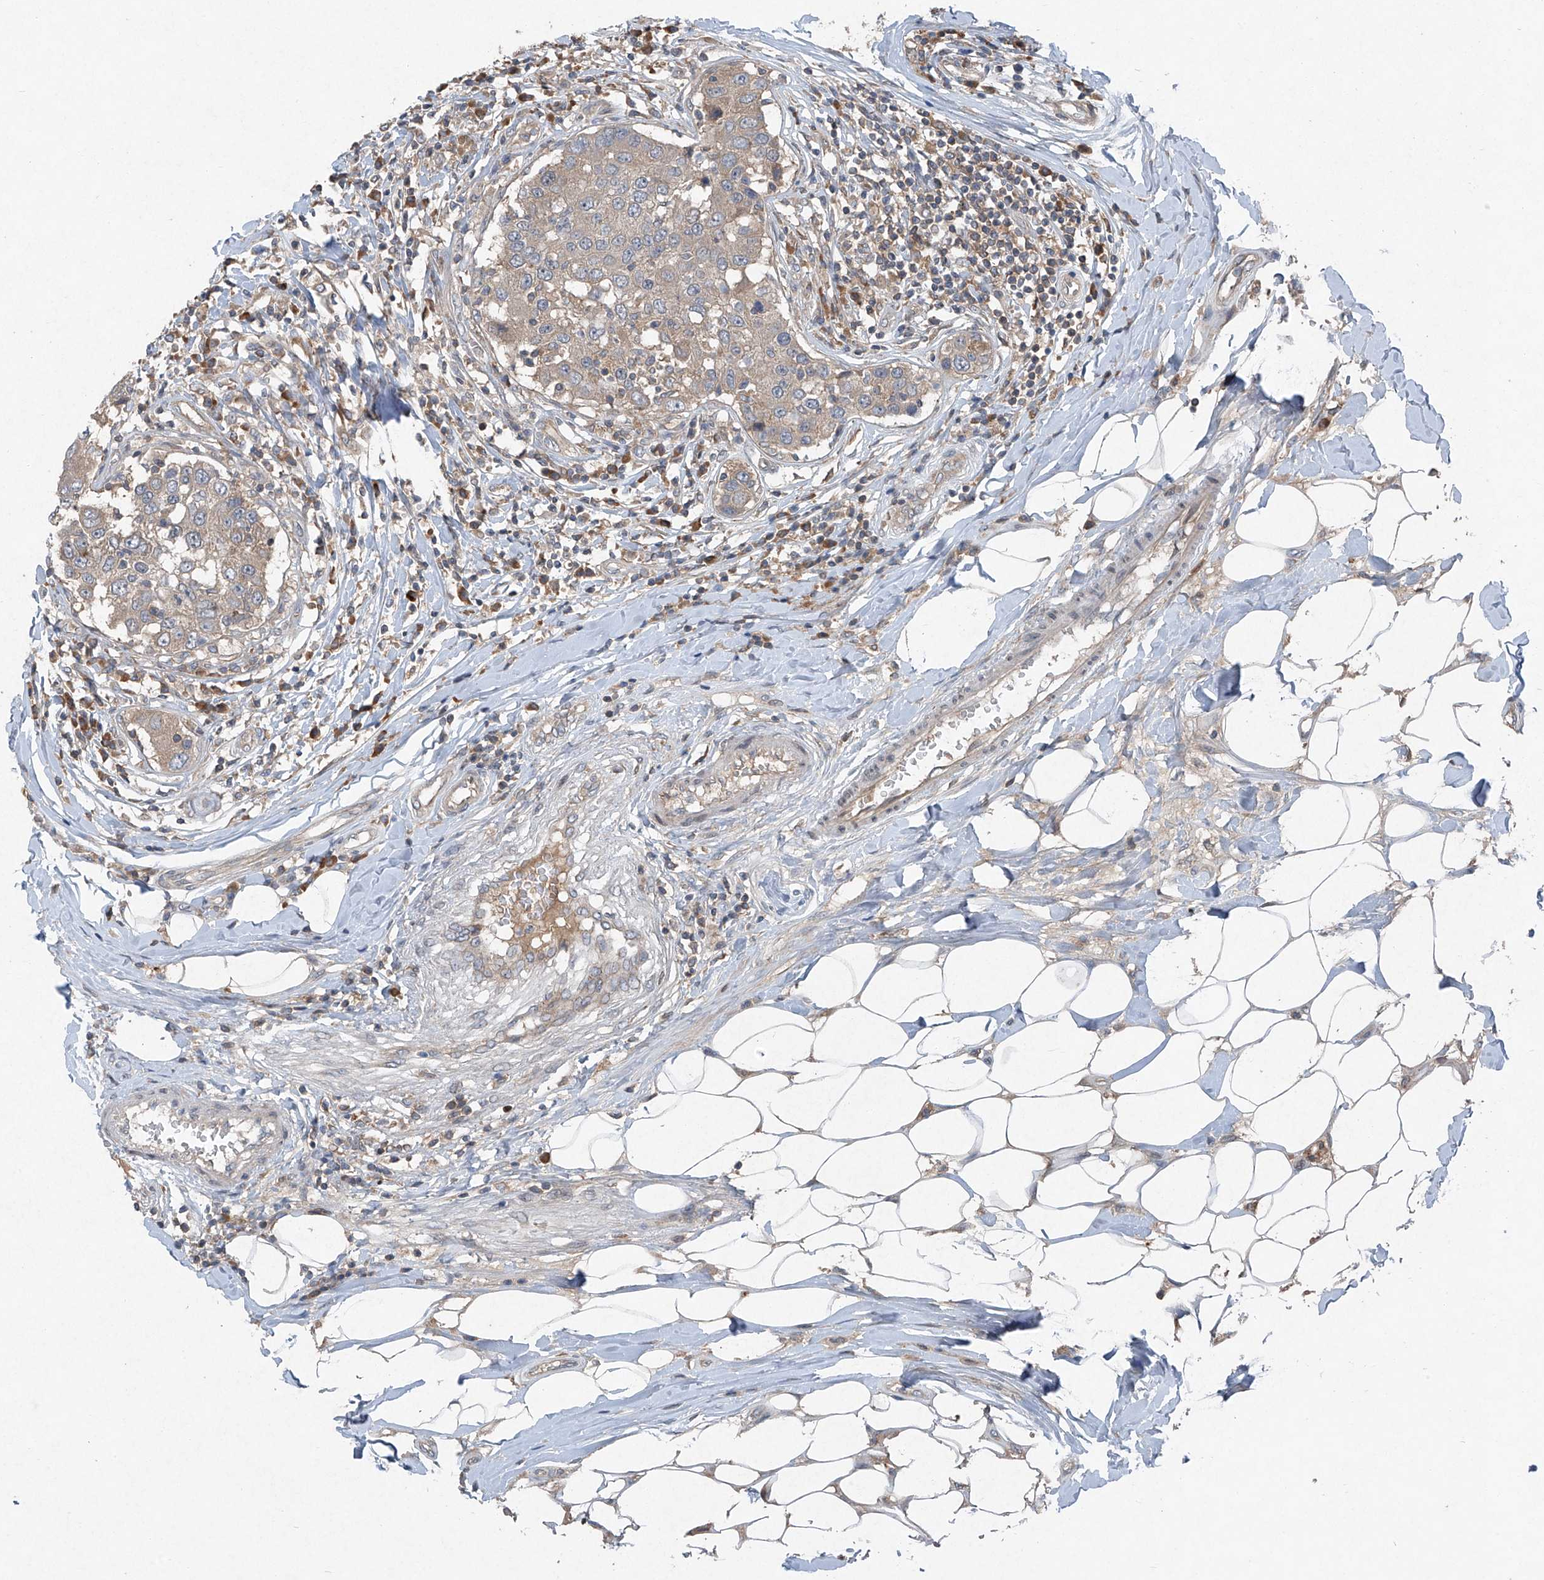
{"staining": {"intensity": "weak", "quantity": ">75%", "location": "cytoplasmic/membranous"}, "tissue": "breast cancer", "cell_type": "Tumor cells", "image_type": "cancer", "snomed": [{"axis": "morphology", "description": "Duct carcinoma"}, {"axis": "topography", "description": "Breast"}], "caption": "There is low levels of weak cytoplasmic/membranous staining in tumor cells of breast intraductal carcinoma, as demonstrated by immunohistochemical staining (brown color).", "gene": "FOXRED2", "patient": {"sex": "female", "age": 27}}